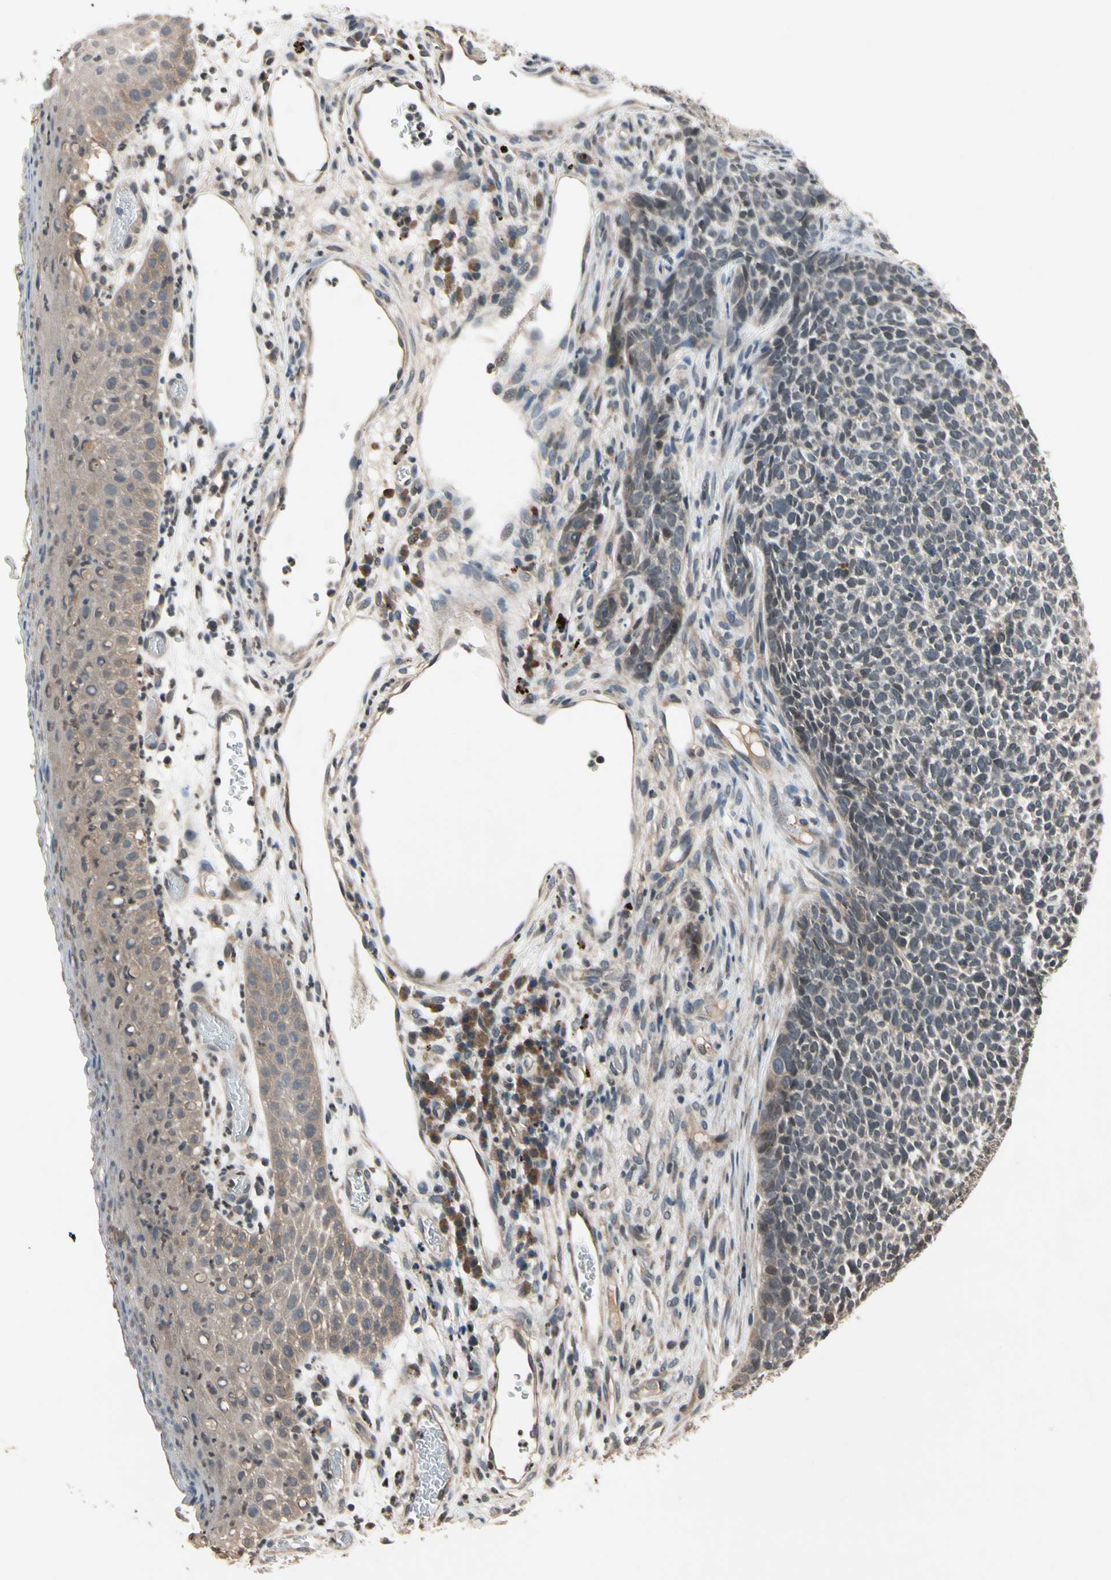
{"staining": {"intensity": "weak", "quantity": "<25%", "location": "cytoplasmic/membranous"}, "tissue": "skin cancer", "cell_type": "Tumor cells", "image_type": "cancer", "snomed": [{"axis": "morphology", "description": "Basal cell carcinoma"}, {"axis": "topography", "description": "Skin"}], "caption": "The micrograph displays no significant staining in tumor cells of skin cancer (basal cell carcinoma).", "gene": "DPY19L3", "patient": {"sex": "female", "age": 84}}